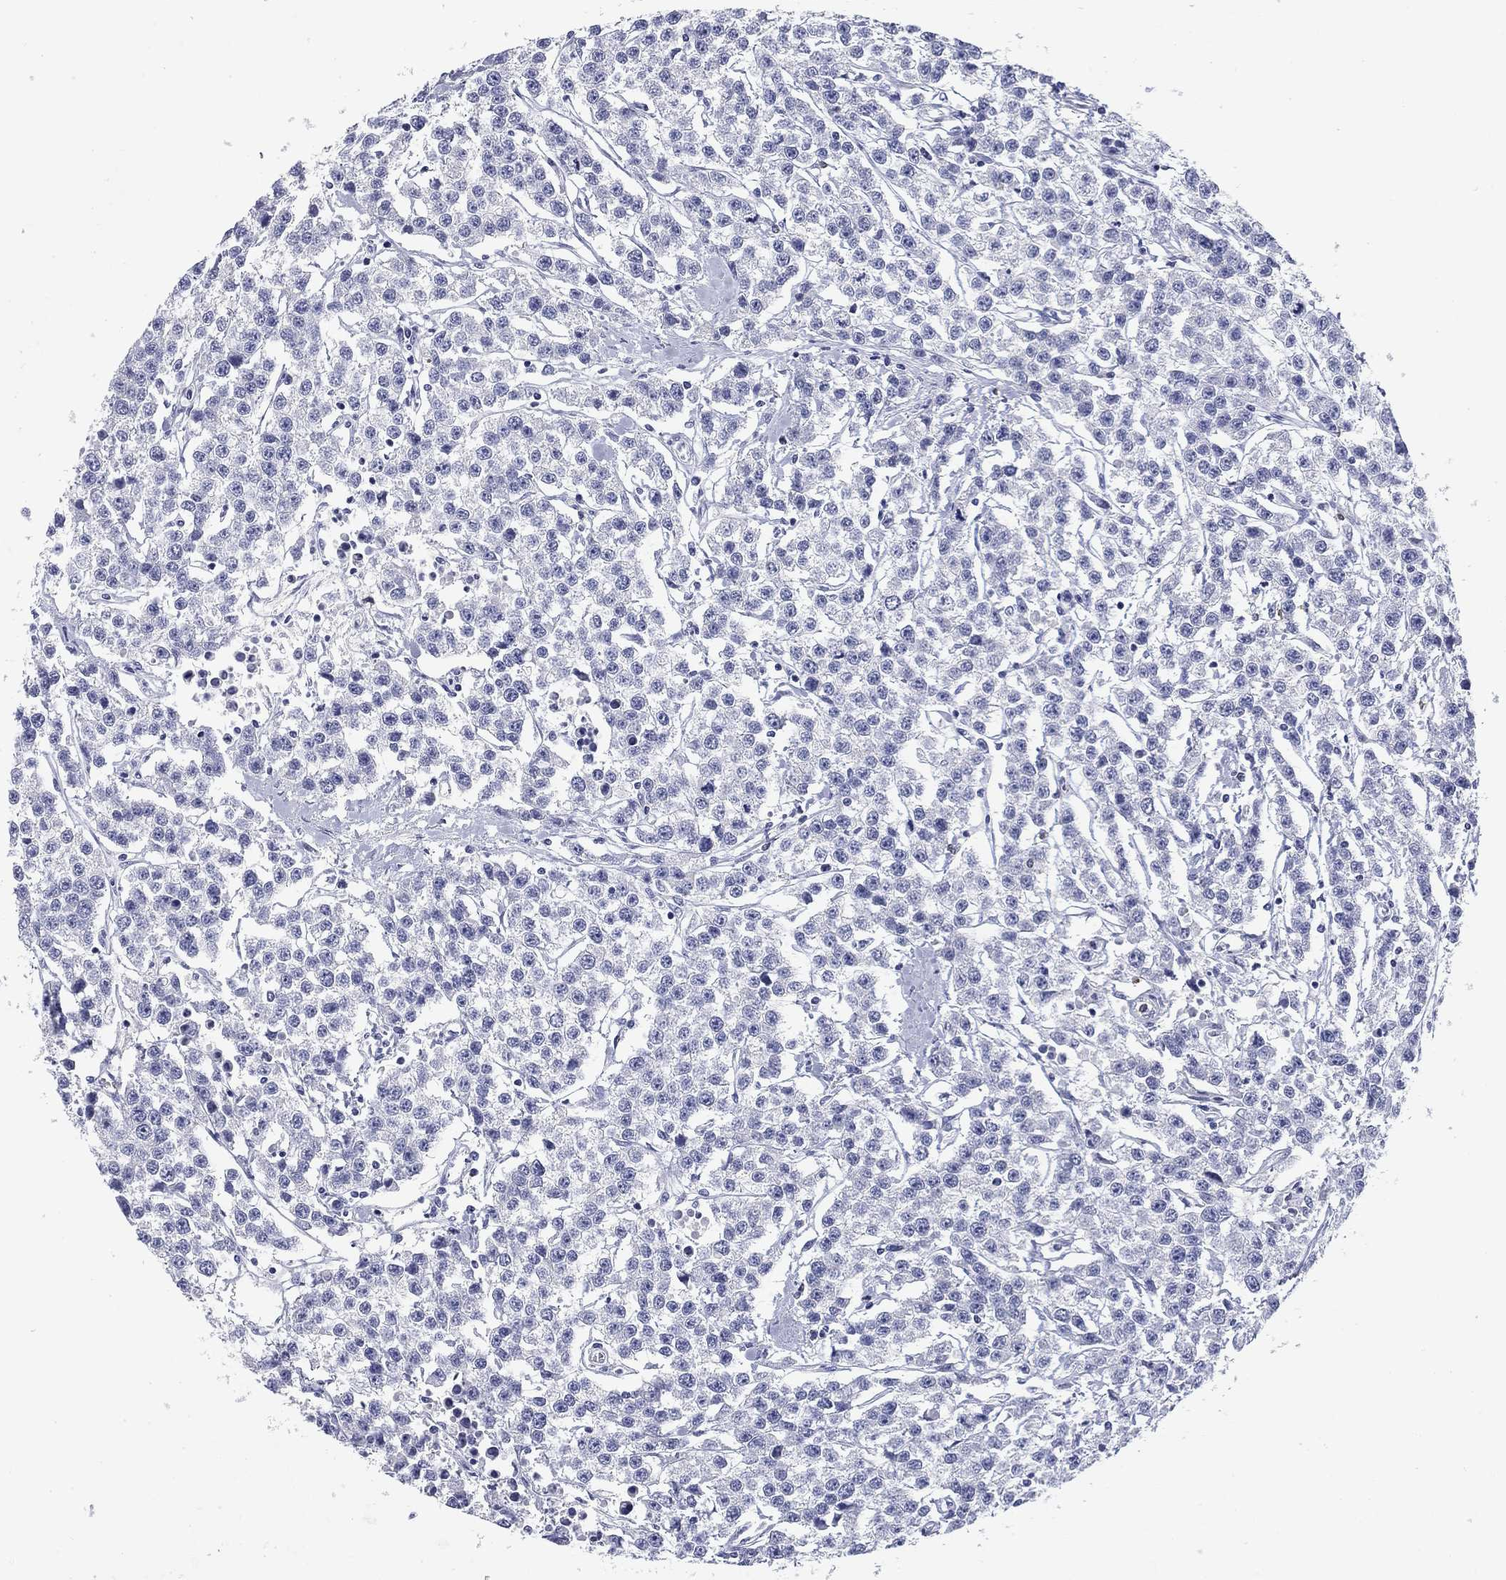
{"staining": {"intensity": "negative", "quantity": "none", "location": "none"}, "tissue": "testis cancer", "cell_type": "Tumor cells", "image_type": "cancer", "snomed": [{"axis": "morphology", "description": "Seminoma, NOS"}, {"axis": "topography", "description": "Testis"}], "caption": "Tumor cells show no significant staining in testis cancer.", "gene": "CD79B", "patient": {"sex": "male", "age": 59}}